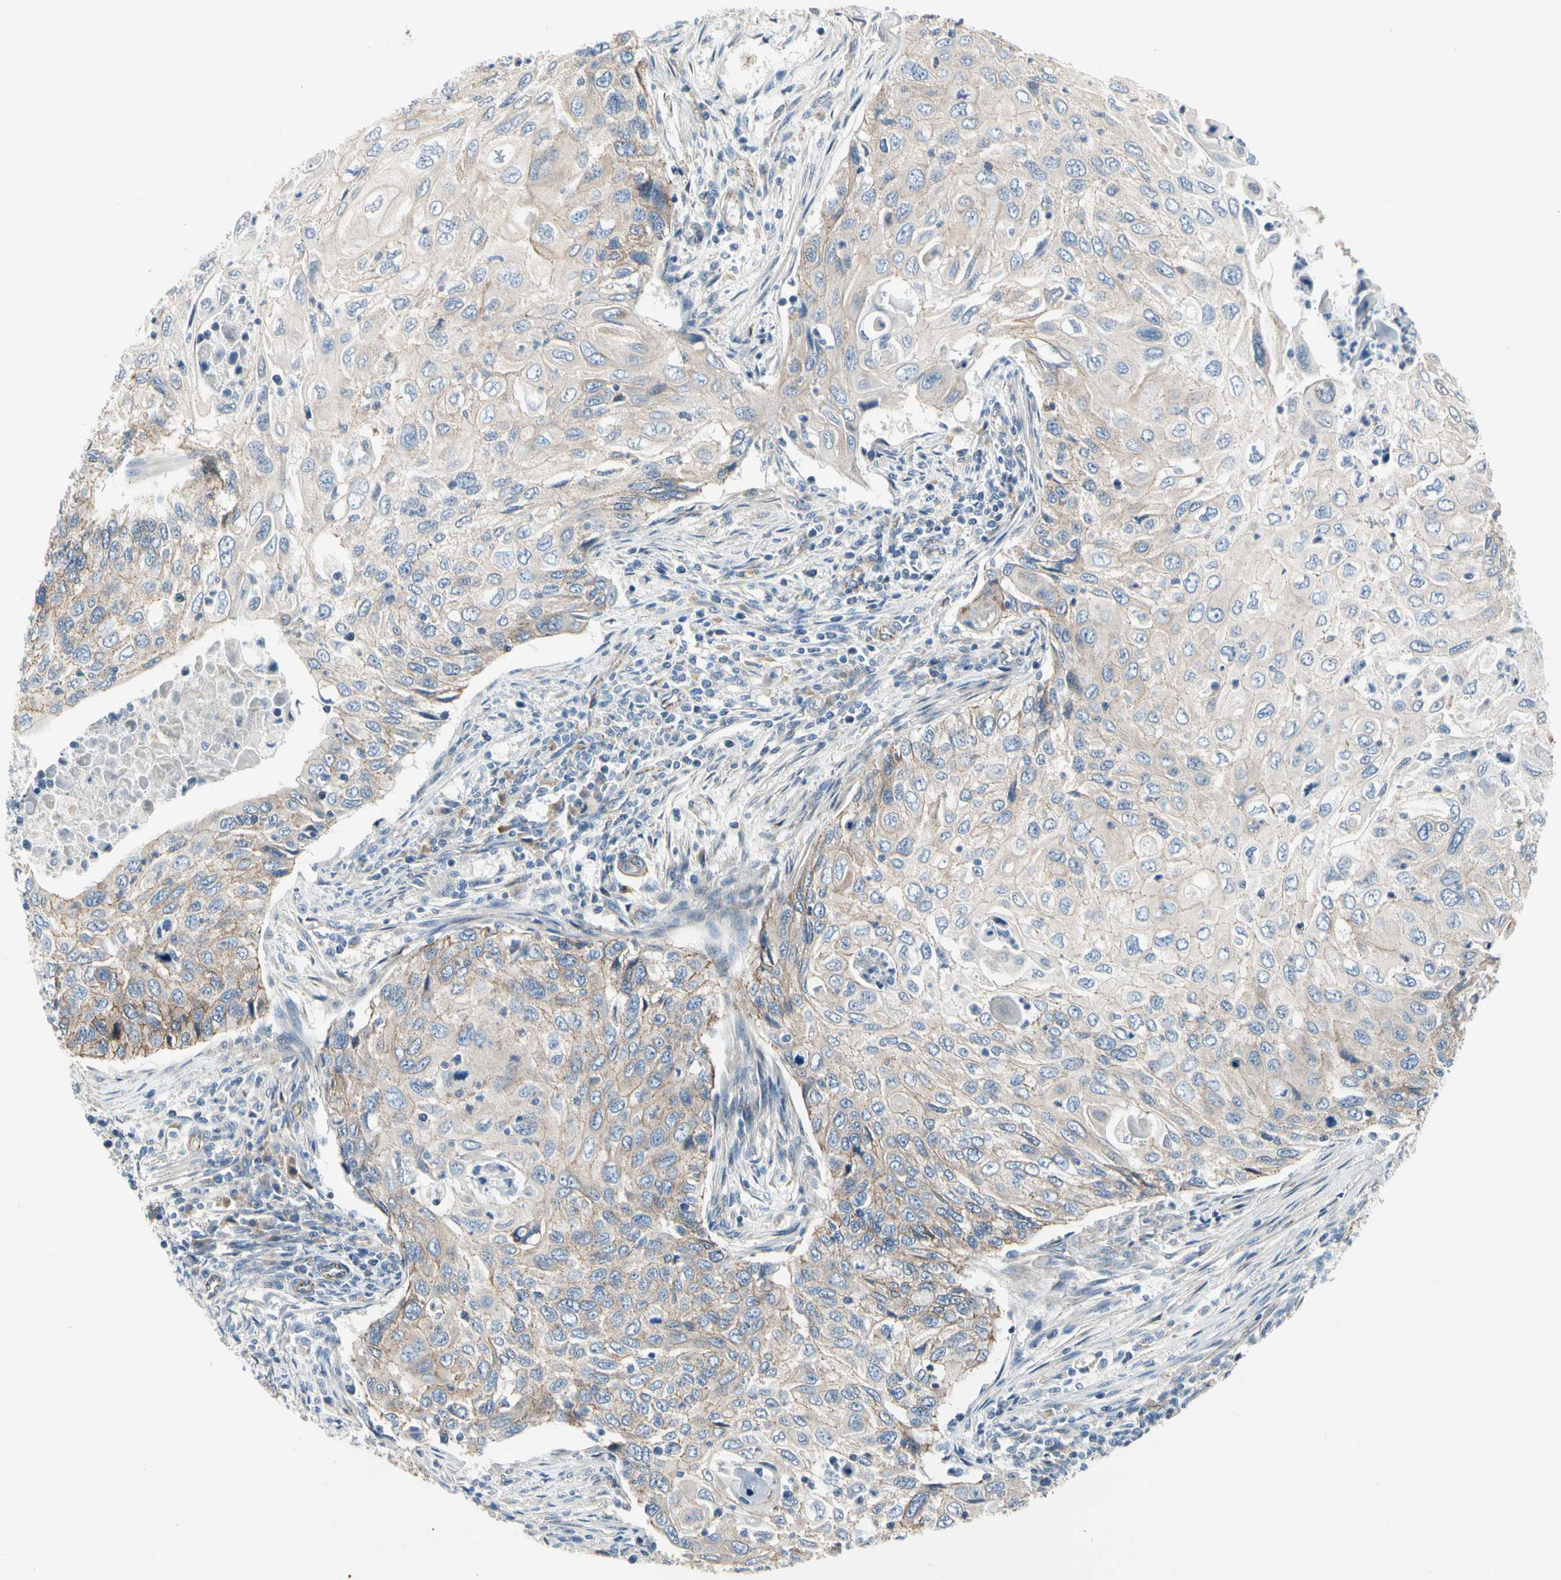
{"staining": {"intensity": "weak", "quantity": "25%-75%", "location": "cytoplasmic/membranous"}, "tissue": "cervical cancer", "cell_type": "Tumor cells", "image_type": "cancer", "snomed": [{"axis": "morphology", "description": "Squamous cell carcinoma, NOS"}, {"axis": "topography", "description": "Cervix"}], "caption": "Protein expression analysis of cervical squamous cell carcinoma shows weak cytoplasmic/membranous staining in about 25%-75% of tumor cells.", "gene": "LGR6", "patient": {"sex": "female", "age": 70}}